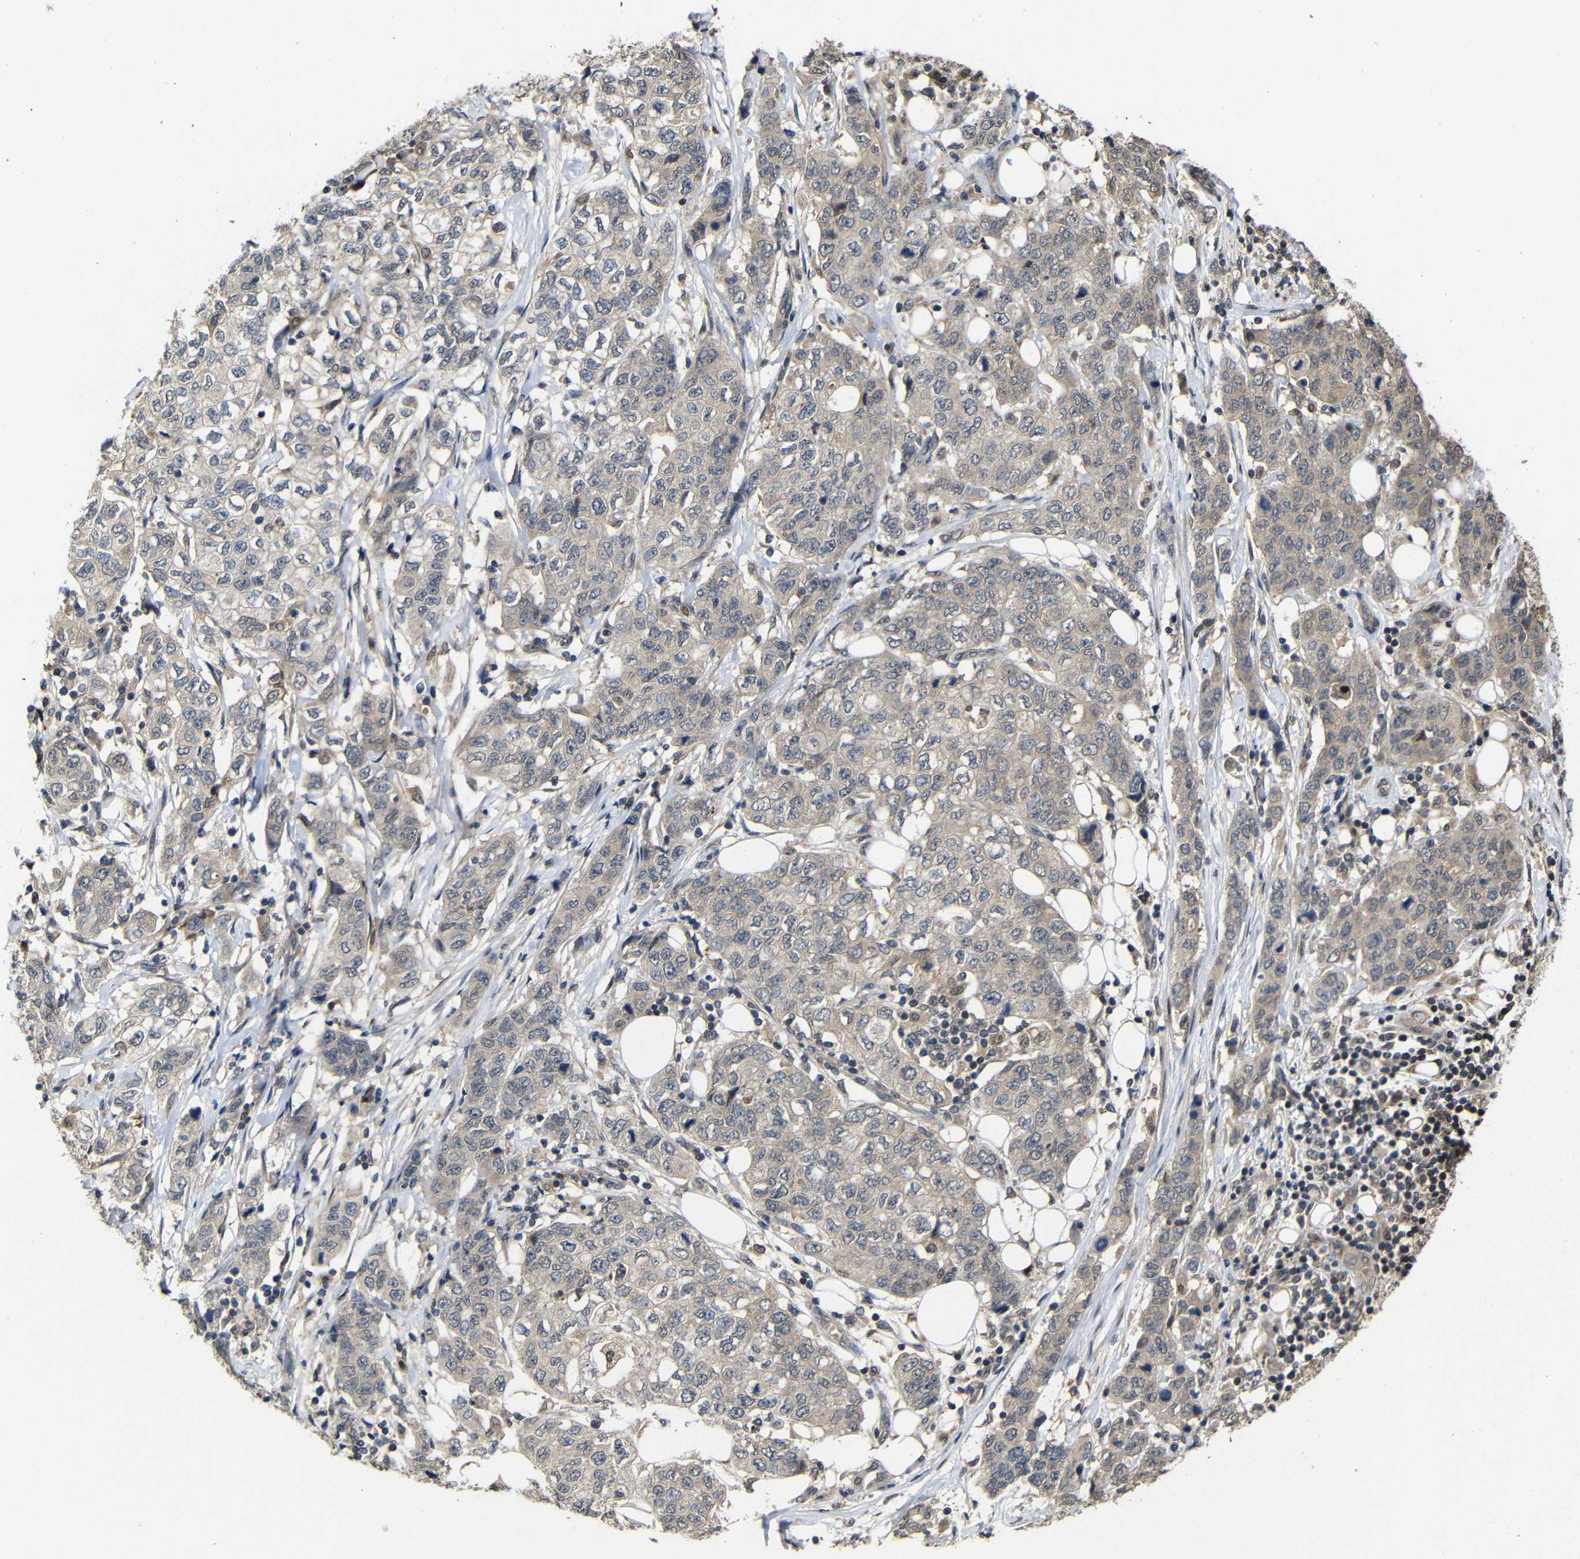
{"staining": {"intensity": "negative", "quantity": "none", "location": "none"}, "tissue": "stomach cancer", "cell_type": "Tumor cells", "image_type": "cancer", "snomed": [{"axis": "morphology", "description": "Adenocarcinoma, NOS"}, {"axis": "topography", "description": "Stomach"}], "caption": "Stomach adenocarcinoma was stained to show a protein in brown. There is no significant expression in tumor cells.", "gene": "ATG12", "patient": {"sex": "male", "age": 48}}